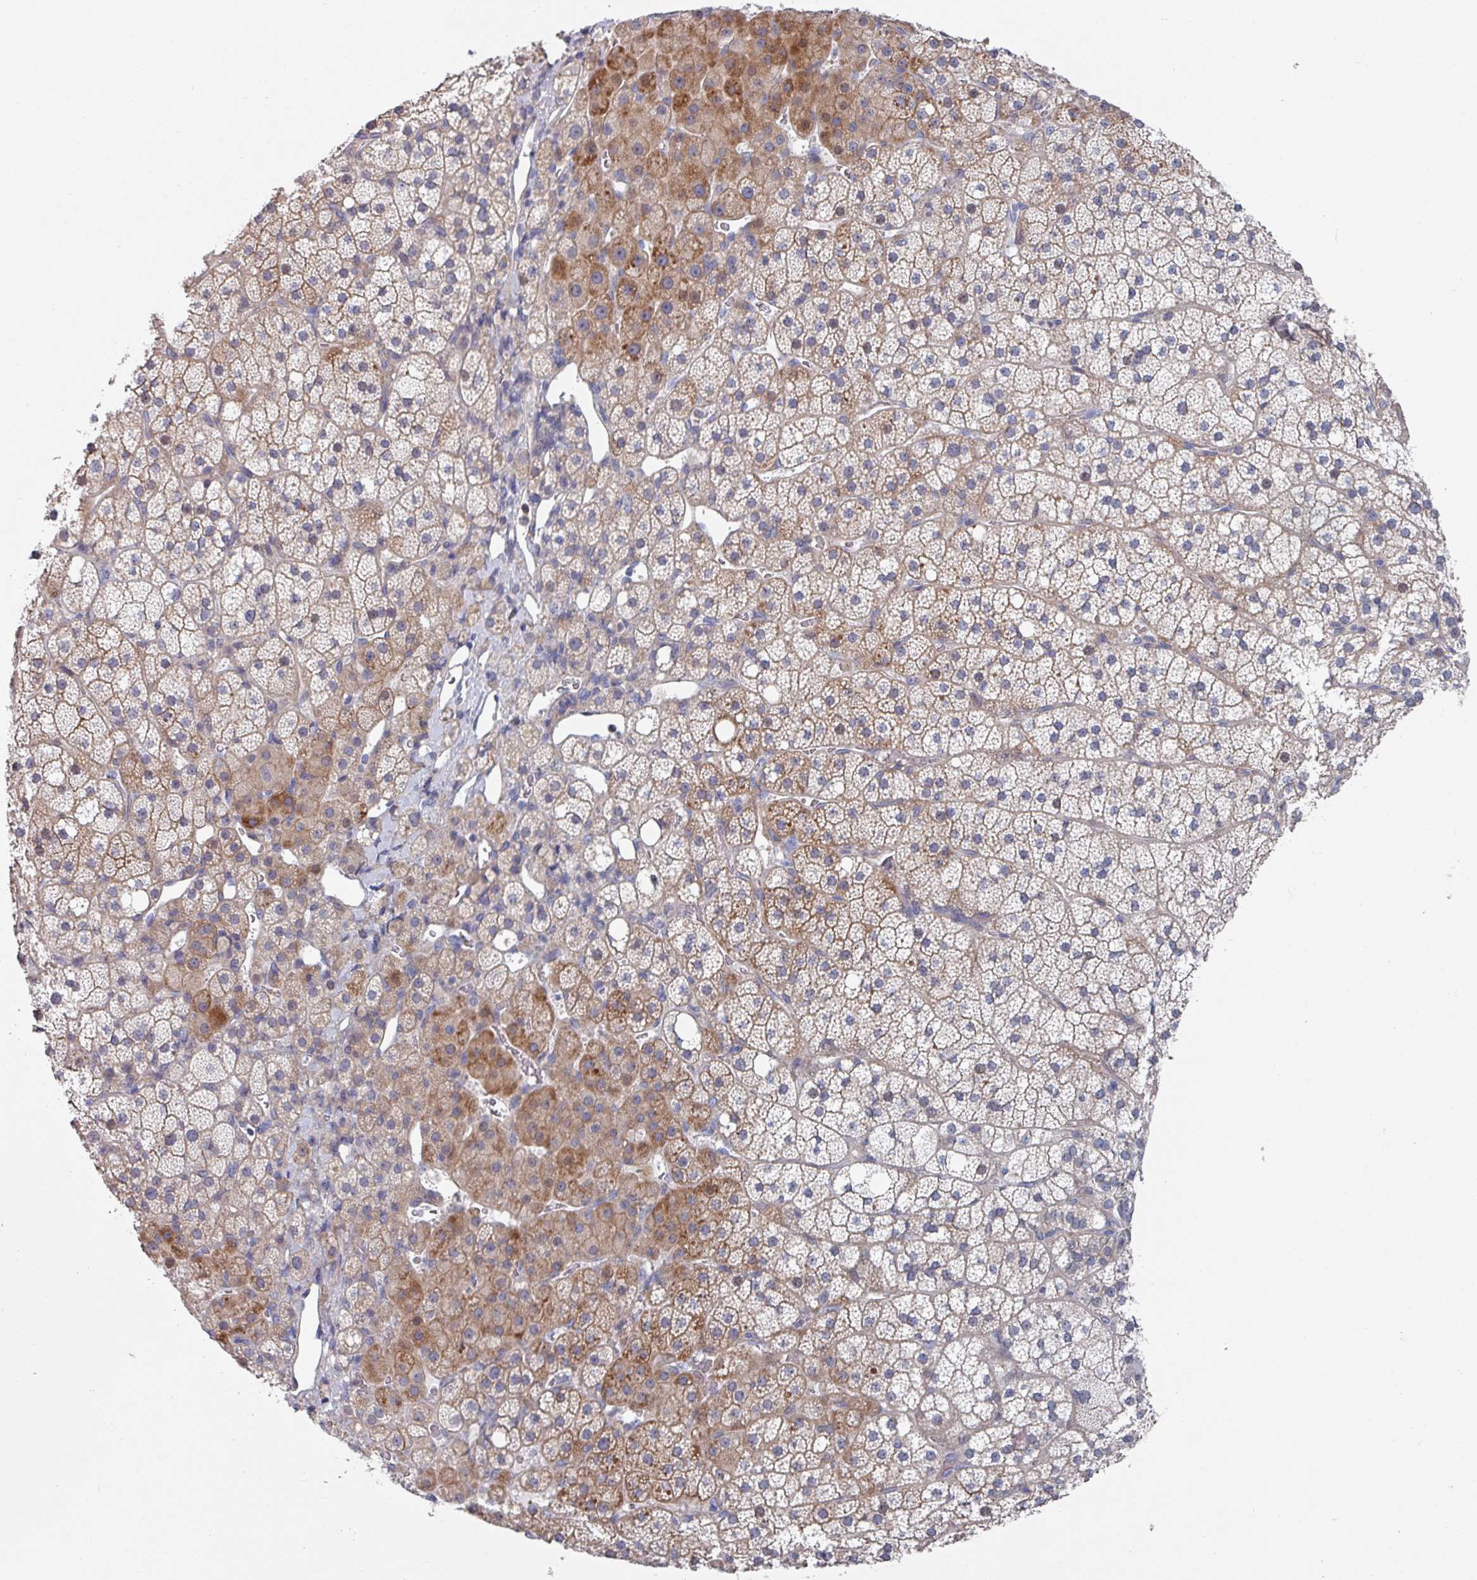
{"staining": {"intensity": "moderate", "quantity": "25%-75%", "location": "cytoplasmic/membranous"}, "tissue": "adrenal gland", "cell_type": "Glandular cells", "image_type": "normal", "snomed": [{"axis": "morphology", "description": "Normal tissue, NOS"}, {"axis": "topography", "description": "Adrenal gland"}], "caption": "DAB (3,3'-diaminobenzidine) immunohistochemical staining of benign adrenal gland shows moderate cytoplasmic/membranous protein staining in approximately 25%-75% of glandular cells. The protein is shown in brown color, while the nuclei are stained blue.", "gene": "EFL1", "patient": {"sex": "male", "age": 53}}